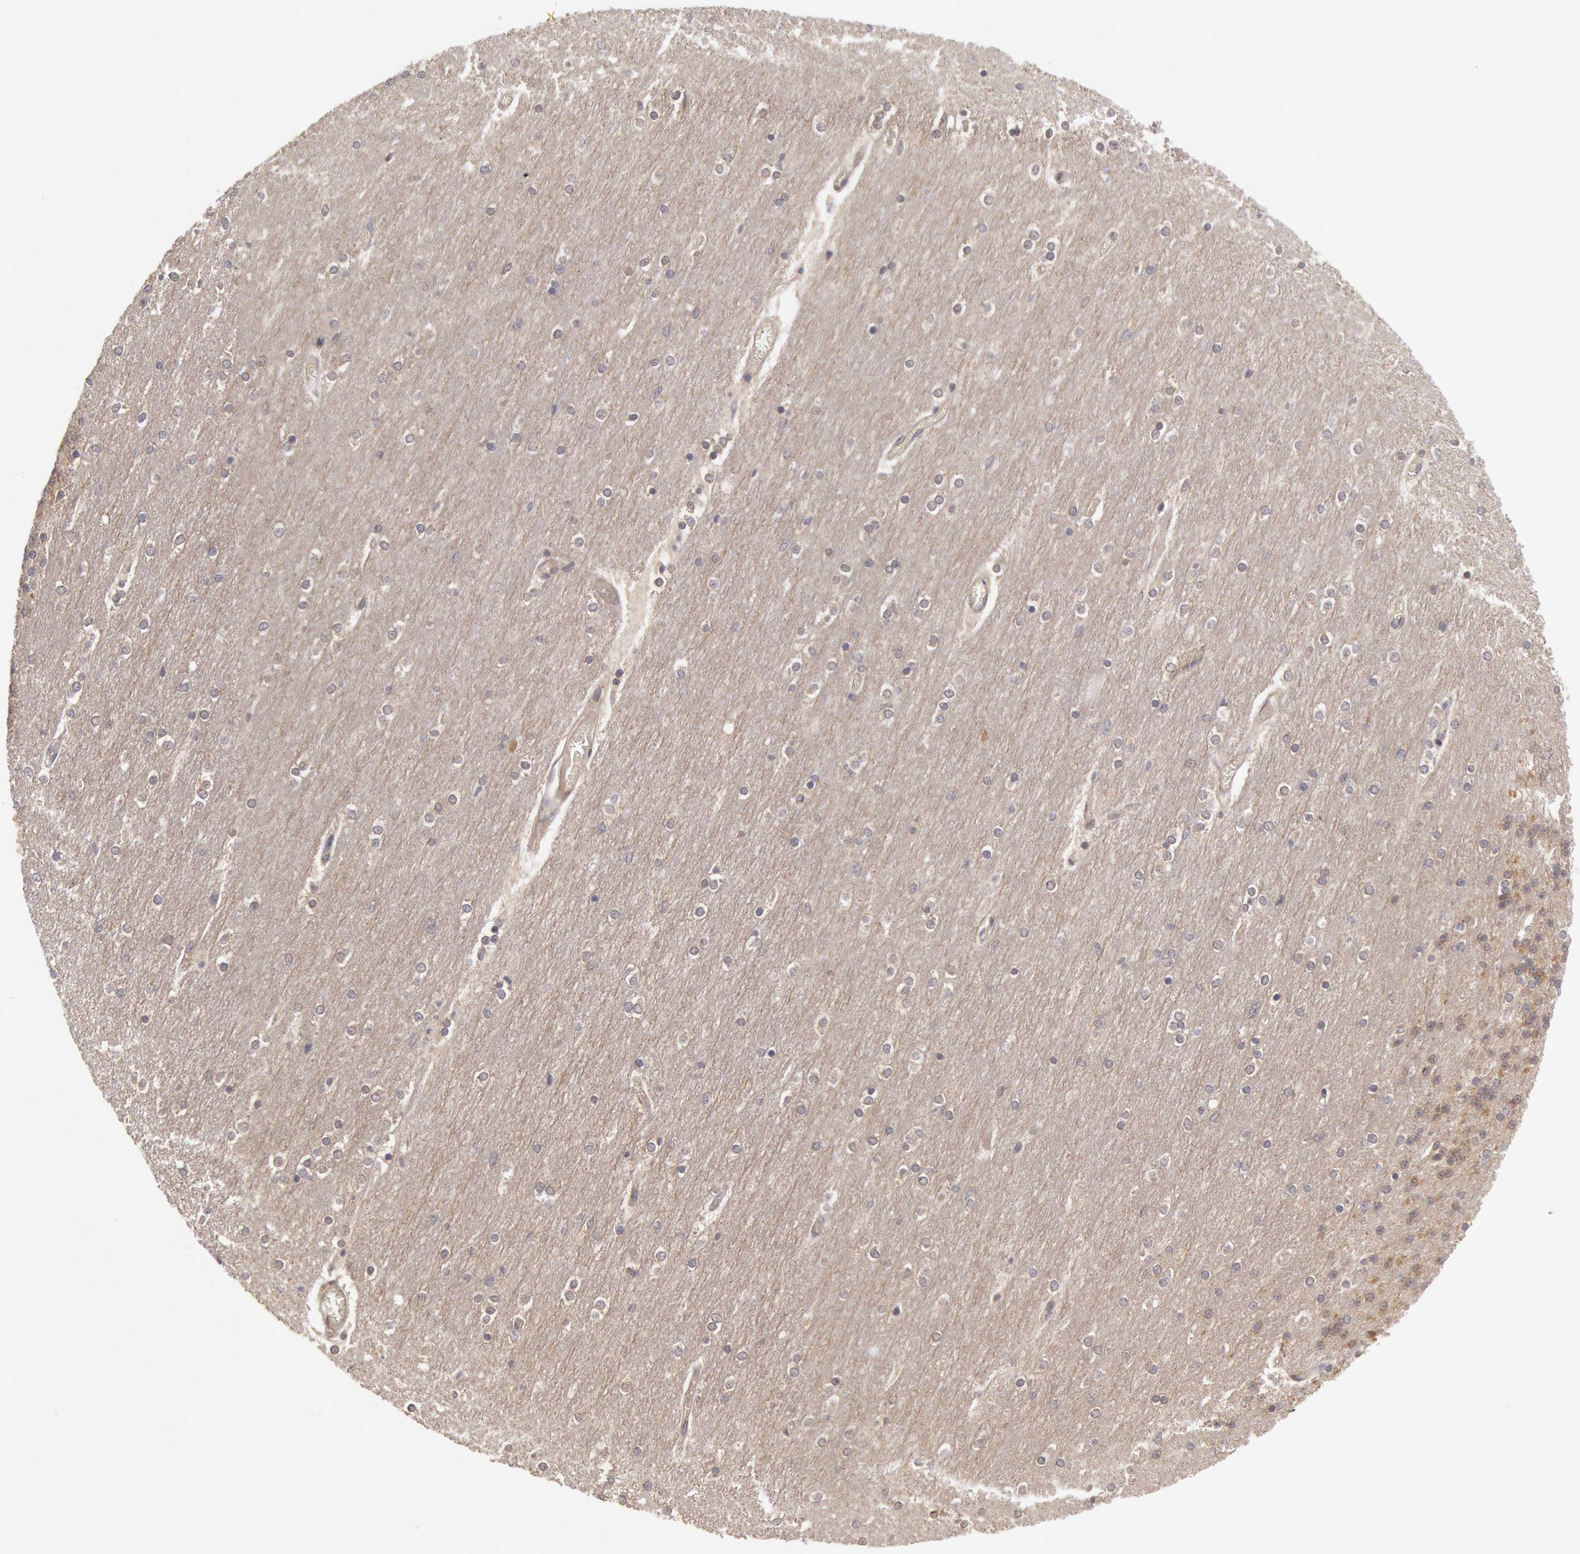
{"staining": {"intensity": "moderate", "quantity": ">75%", "location": "cytoplasmic/membranous"}, "tissue": "cerebellum", "cell_type": "Cells in granular layer", "image_type": "normal", "snomed": [{"axis": "morphology", "description": "Normal tissue, NOS"}, {"axis": "topography", "description": "Cerebellum"}], "caption": "Protein staining of benign cerebellum reveals moderate cytoplasmic/membranous positivity in approximately >75% of cells in granular layer. The protein of interest is shown in brown color, while the nuclei are stained blue.", "gene": "BRAF", "patient": {"sex": "female", "age": 54}}